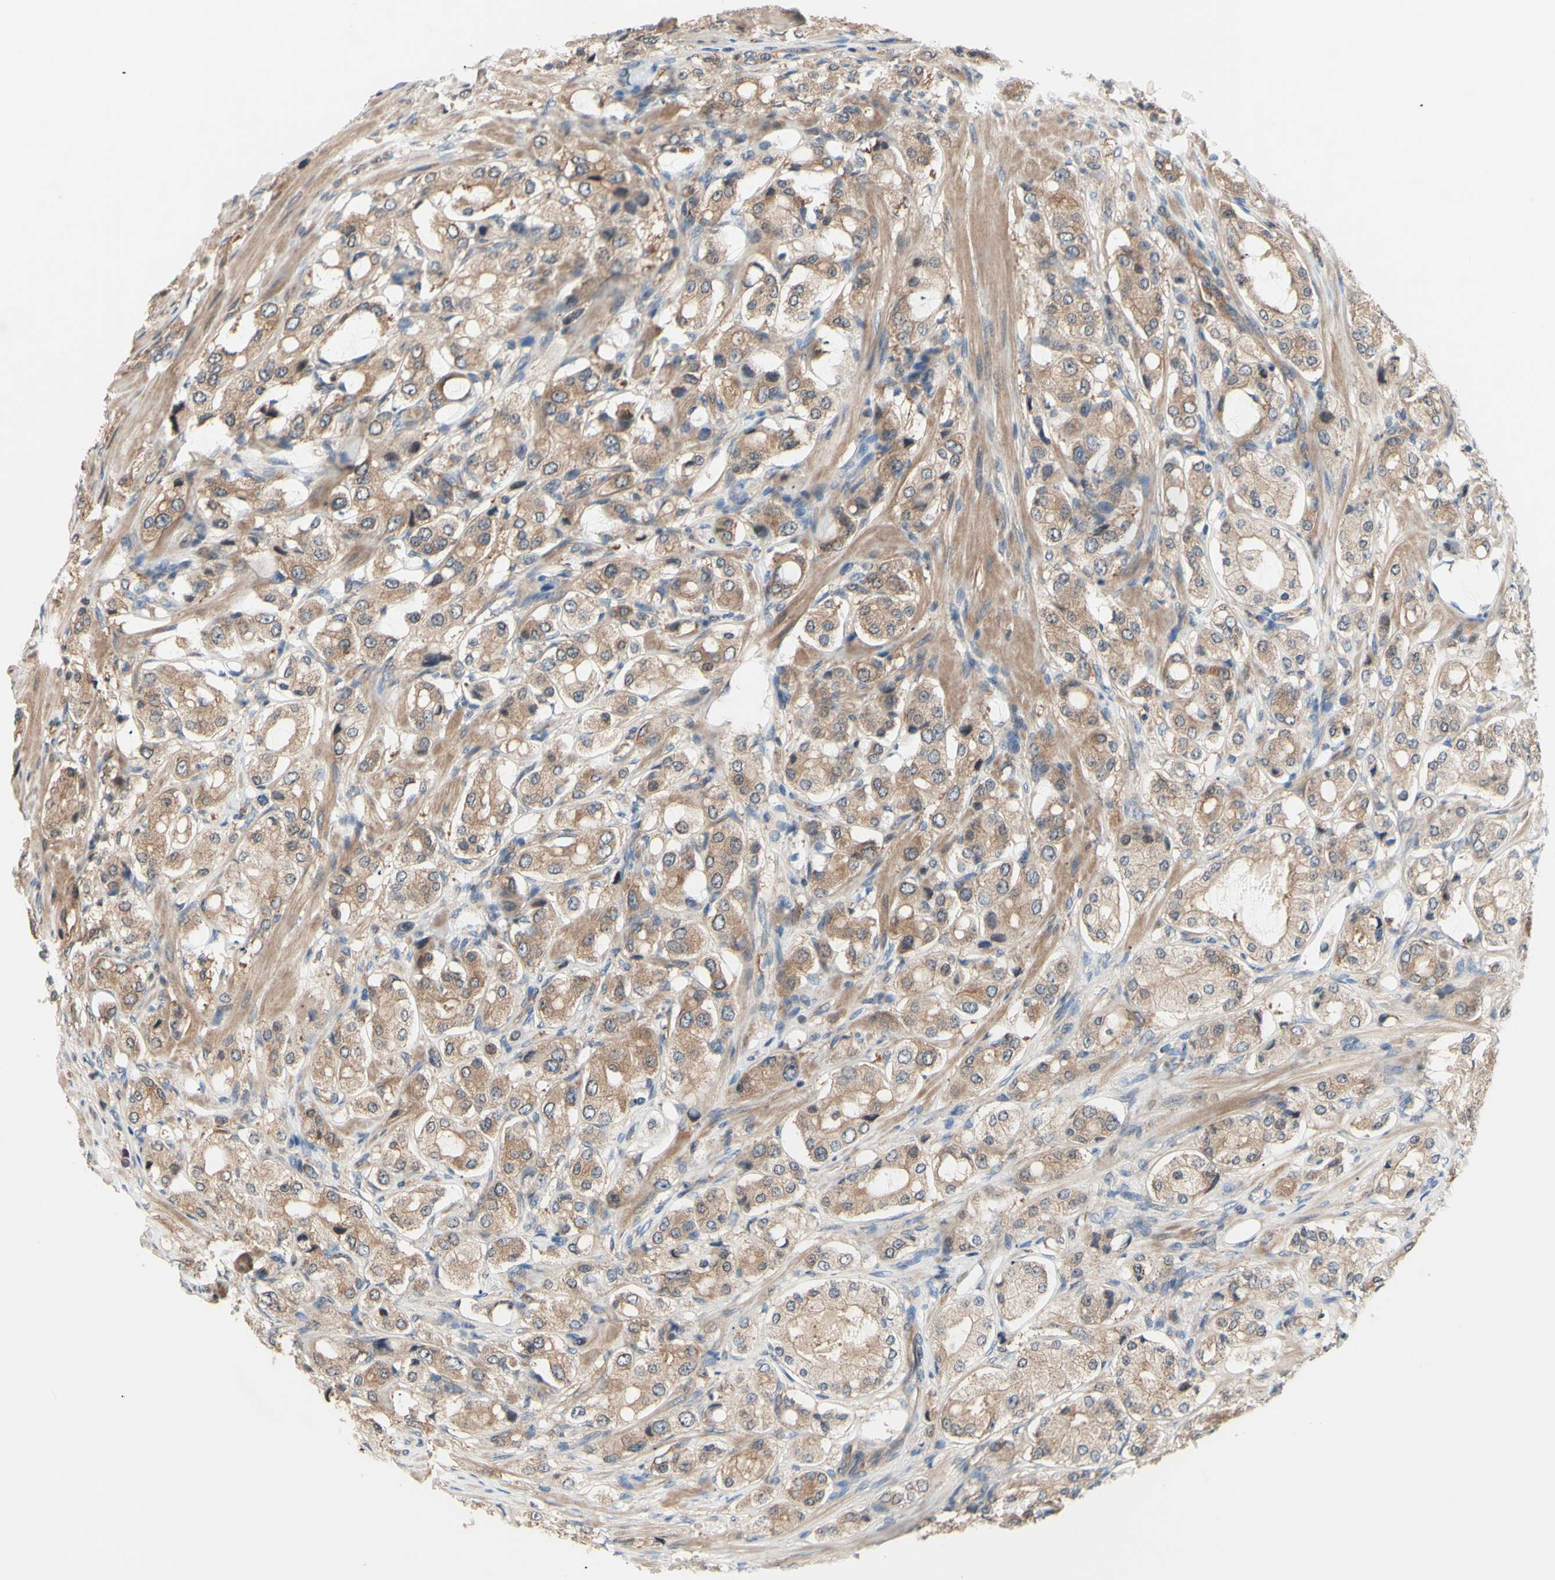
{"staining": {"intensity": "moderate", "quantity": ">75%", "location": "cytoplasmic/membranous"}, "tissue": "prostate cancer", "cell_type": "Tumor cells", "image_type": "cancer", "snomed": [{"axis": "morphology", "description": "Adenocarcinoma, High grade"}, {"axis": "topography", "description": "Prostate"}], "caption": "Immunohistochemistry photomicrograph of neoplastic tissue: human prostate high-grade adenocarcinoma stained using immunohistochemistry (IHC) demonstrates medium levels of moderate protein expression localized specifically in the cytoplasmic/membranous of tumor cells, appearing as a cytoplasmic/membranous brown color.", "gene": "DYNLRB1", "patient": {"sex": "male", "age": 65}}